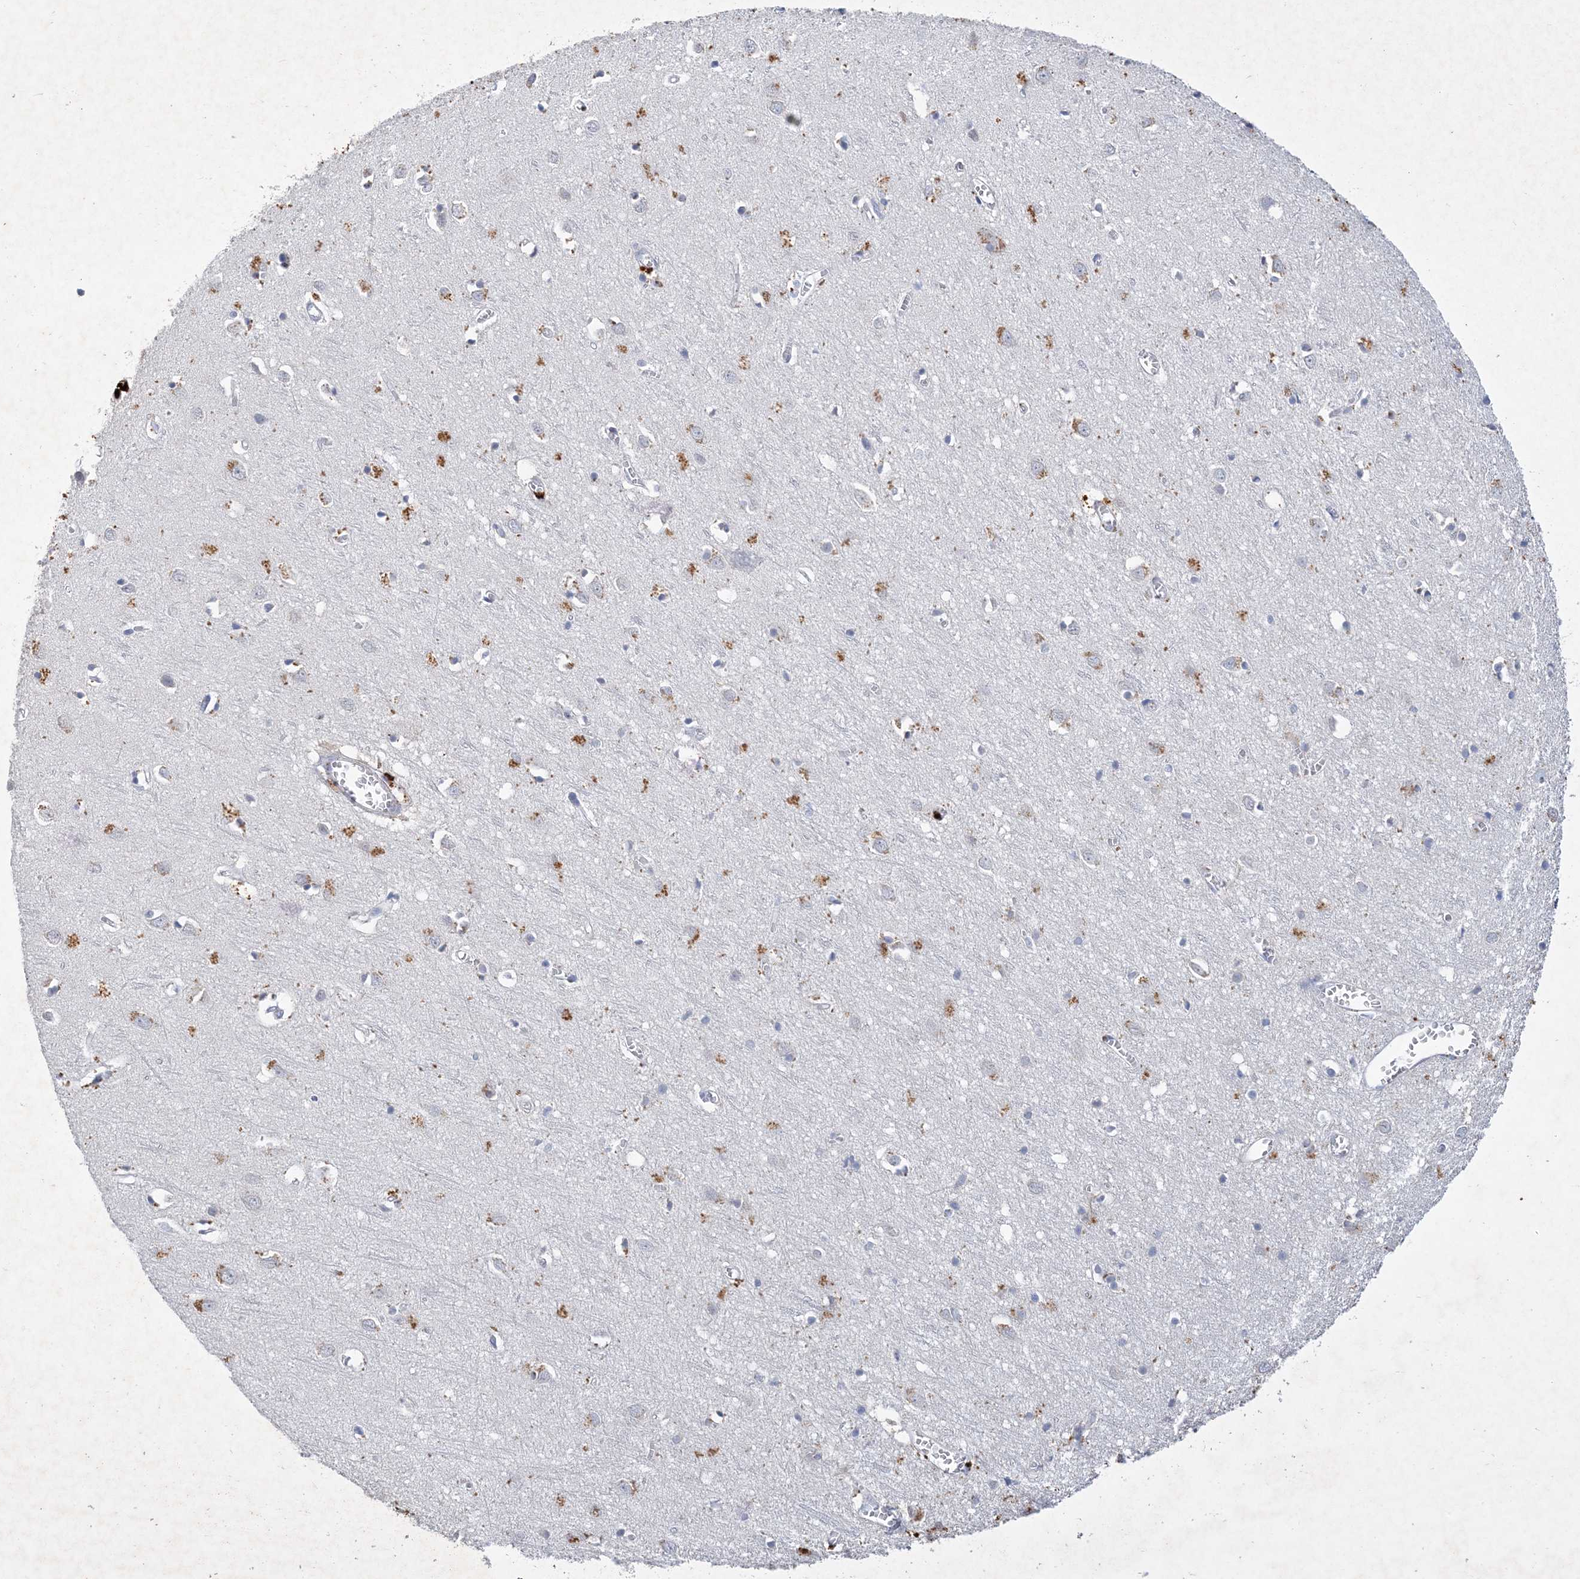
{"staining": {"intensity": "negative", "quantity": "none", "location": "none"}, "tissue": "cerebral cortex", "cell_type": "Endothelial cells", "image_type": "normal", "snomed": [{"axis": "morphology", "description": "Normal tissue, NOS"}, {"axis": "topography", "description": "Cerebral cortex"}], "caption": "Normal cerebral cortex was stained to show a protein in brown. There is no significant positivity in endothelial cells. (DAB immunohistochemistry visualized using brightfield microscopy, high magnification).", "gene": "C11orf58", "patient": {"sex": "female", "age": 64}}